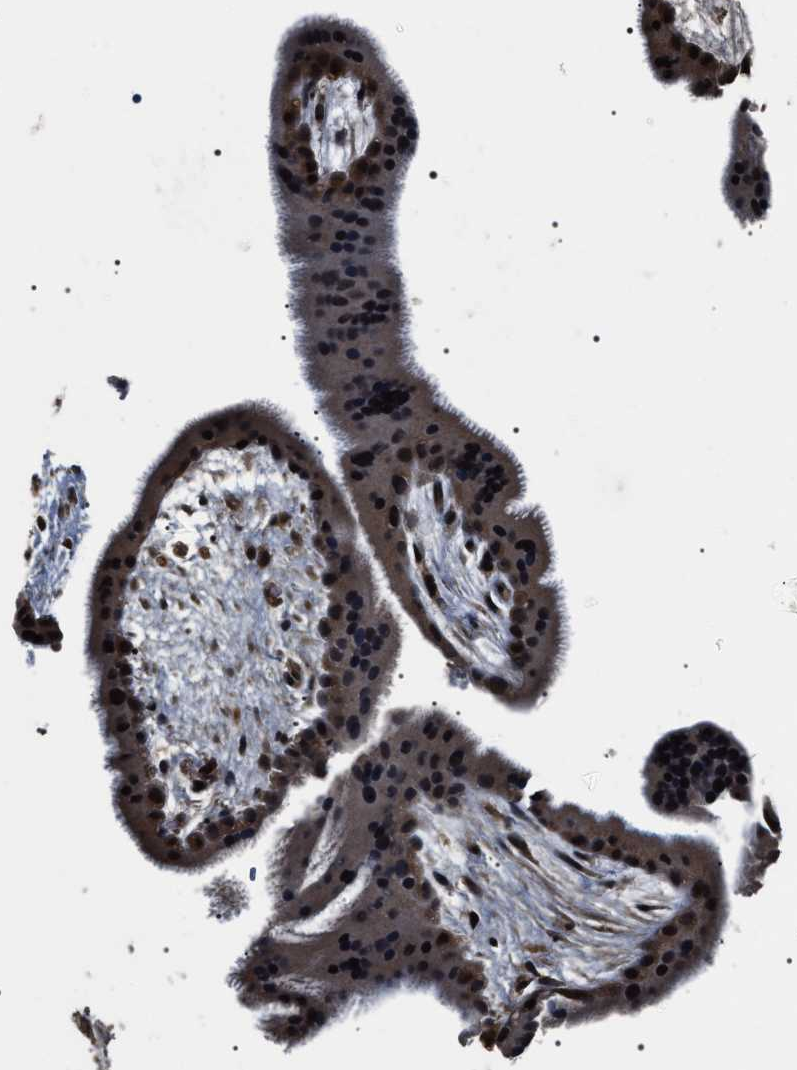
{"staining": {"intensity": "strong", "quantity": ">75%", "location": "cytoplasmic/membranous,nuclear"}, "tissue": "placenta", "cell_type": "Trophoblastic cells", "image_type": "normal", "snomed": [{"axis": "morphology", "description": "Normal tissue, NOS"}, {"axis": "topography", "description": "Placenta"}], "caption": "Placenta stained with IHC shows strong cytoplasmic/membranous,nuclear expression in about >75% of trophoblastic cells. The staining was performed using DAB (3,3'-diaminobenzidine) to visualize the protein expression in brown, while the nuclei were stained in blue with hematoxylin (Magnification: 20x).", "gene": "ARHGAP22", "patient": {"sex": "female", "age": 19}}